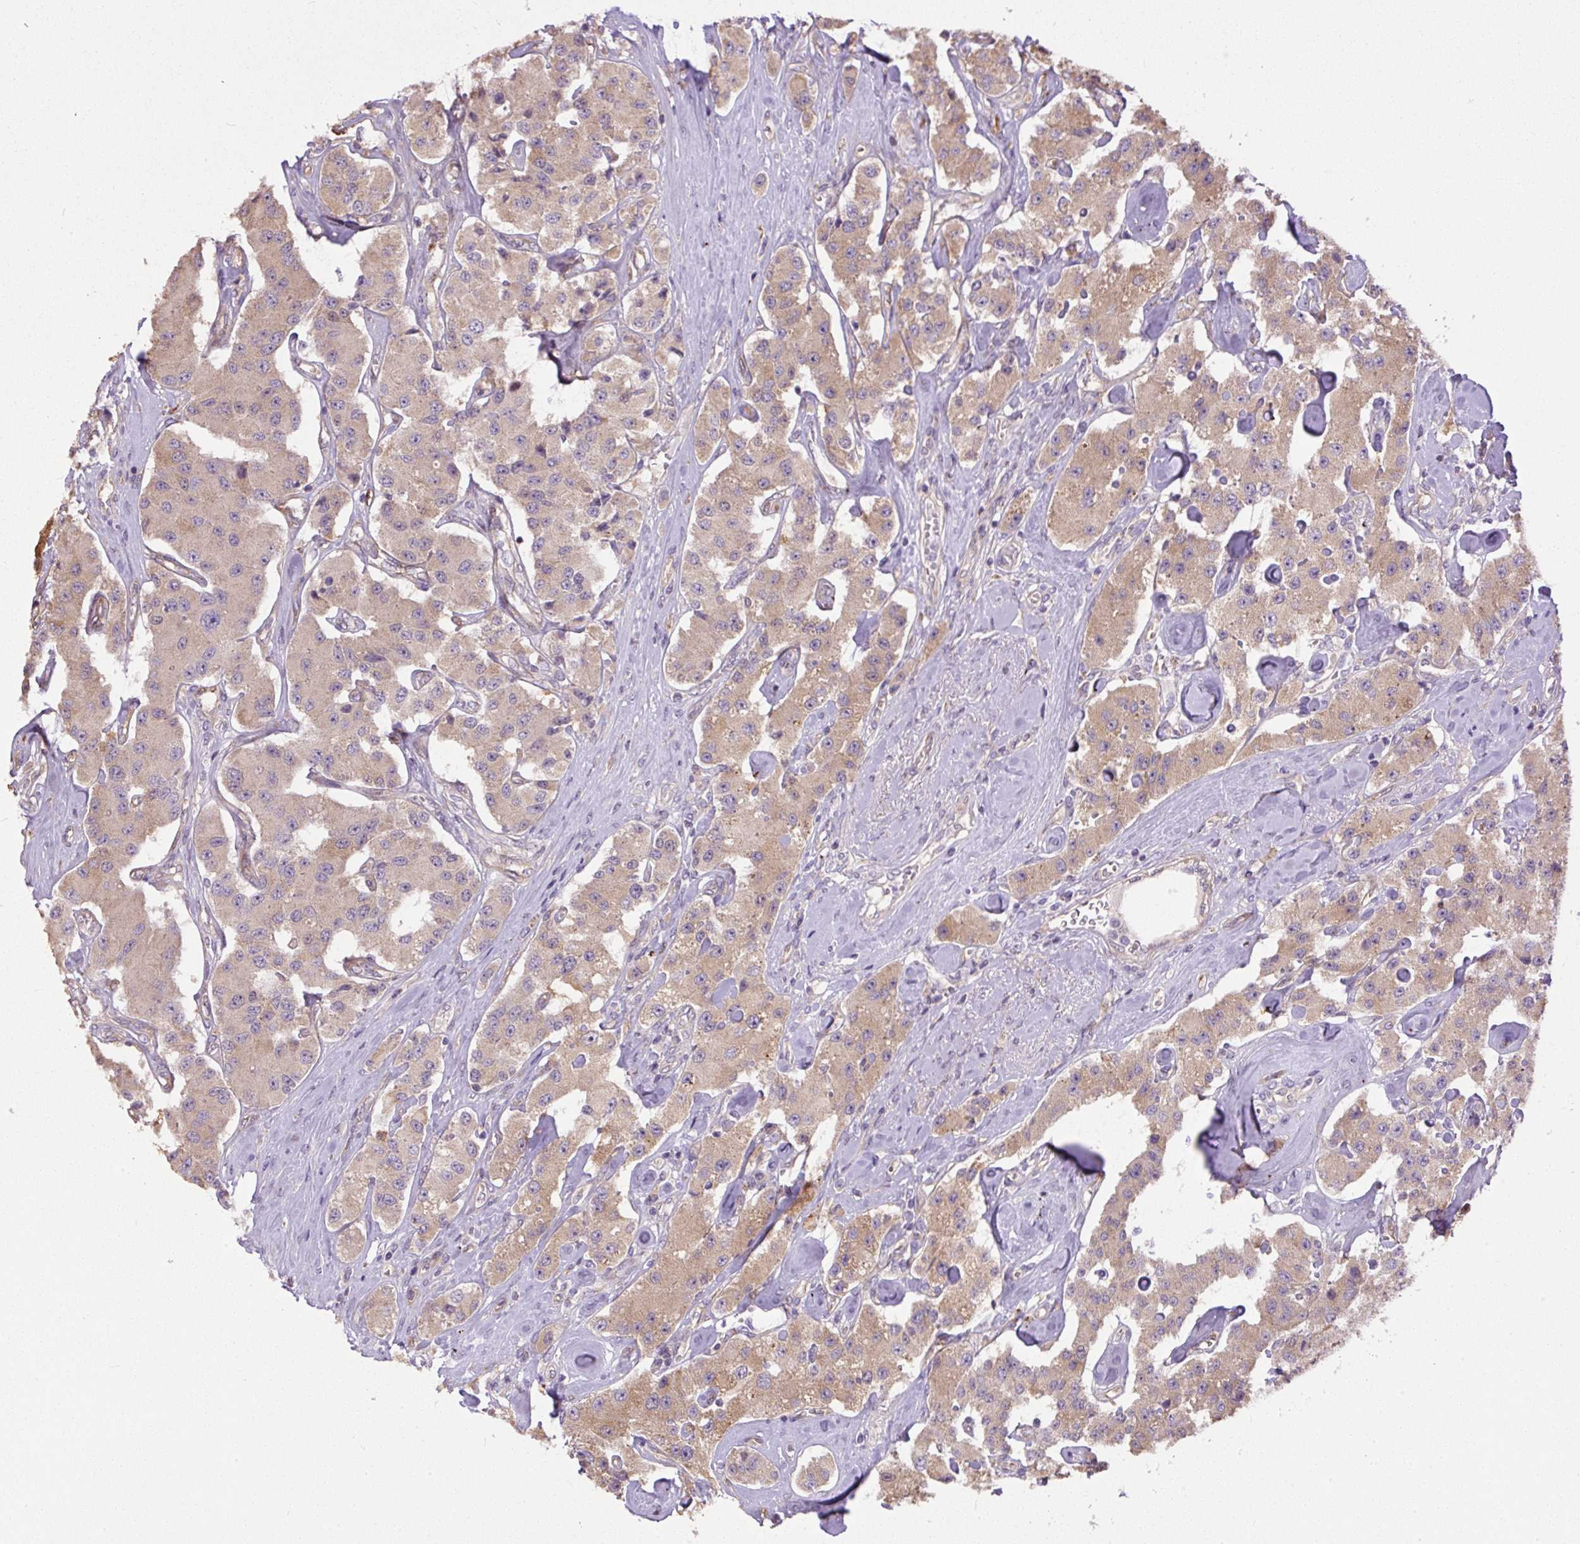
{"staining": {"intensity": "moderate", "quantity": ">75%", "location": "cytoplasmic/membranous"}, "tissue": "carcinoid", "cell_type": "Tumor cells", "image_type": "cancer", "snomed": [{"axis": "morphology", "description": "Carcinoid, malignant, NOS"}, {"axis": "topography", "description": "Pancreas"}], "caption": "Tumor cells exhibit medium levels of moderate cytoplasmic/membranous staining in approximately >75% of cells in human carcinoid.", "gene": "PPME1", "patient": {"sex": "male", "age": 41}}